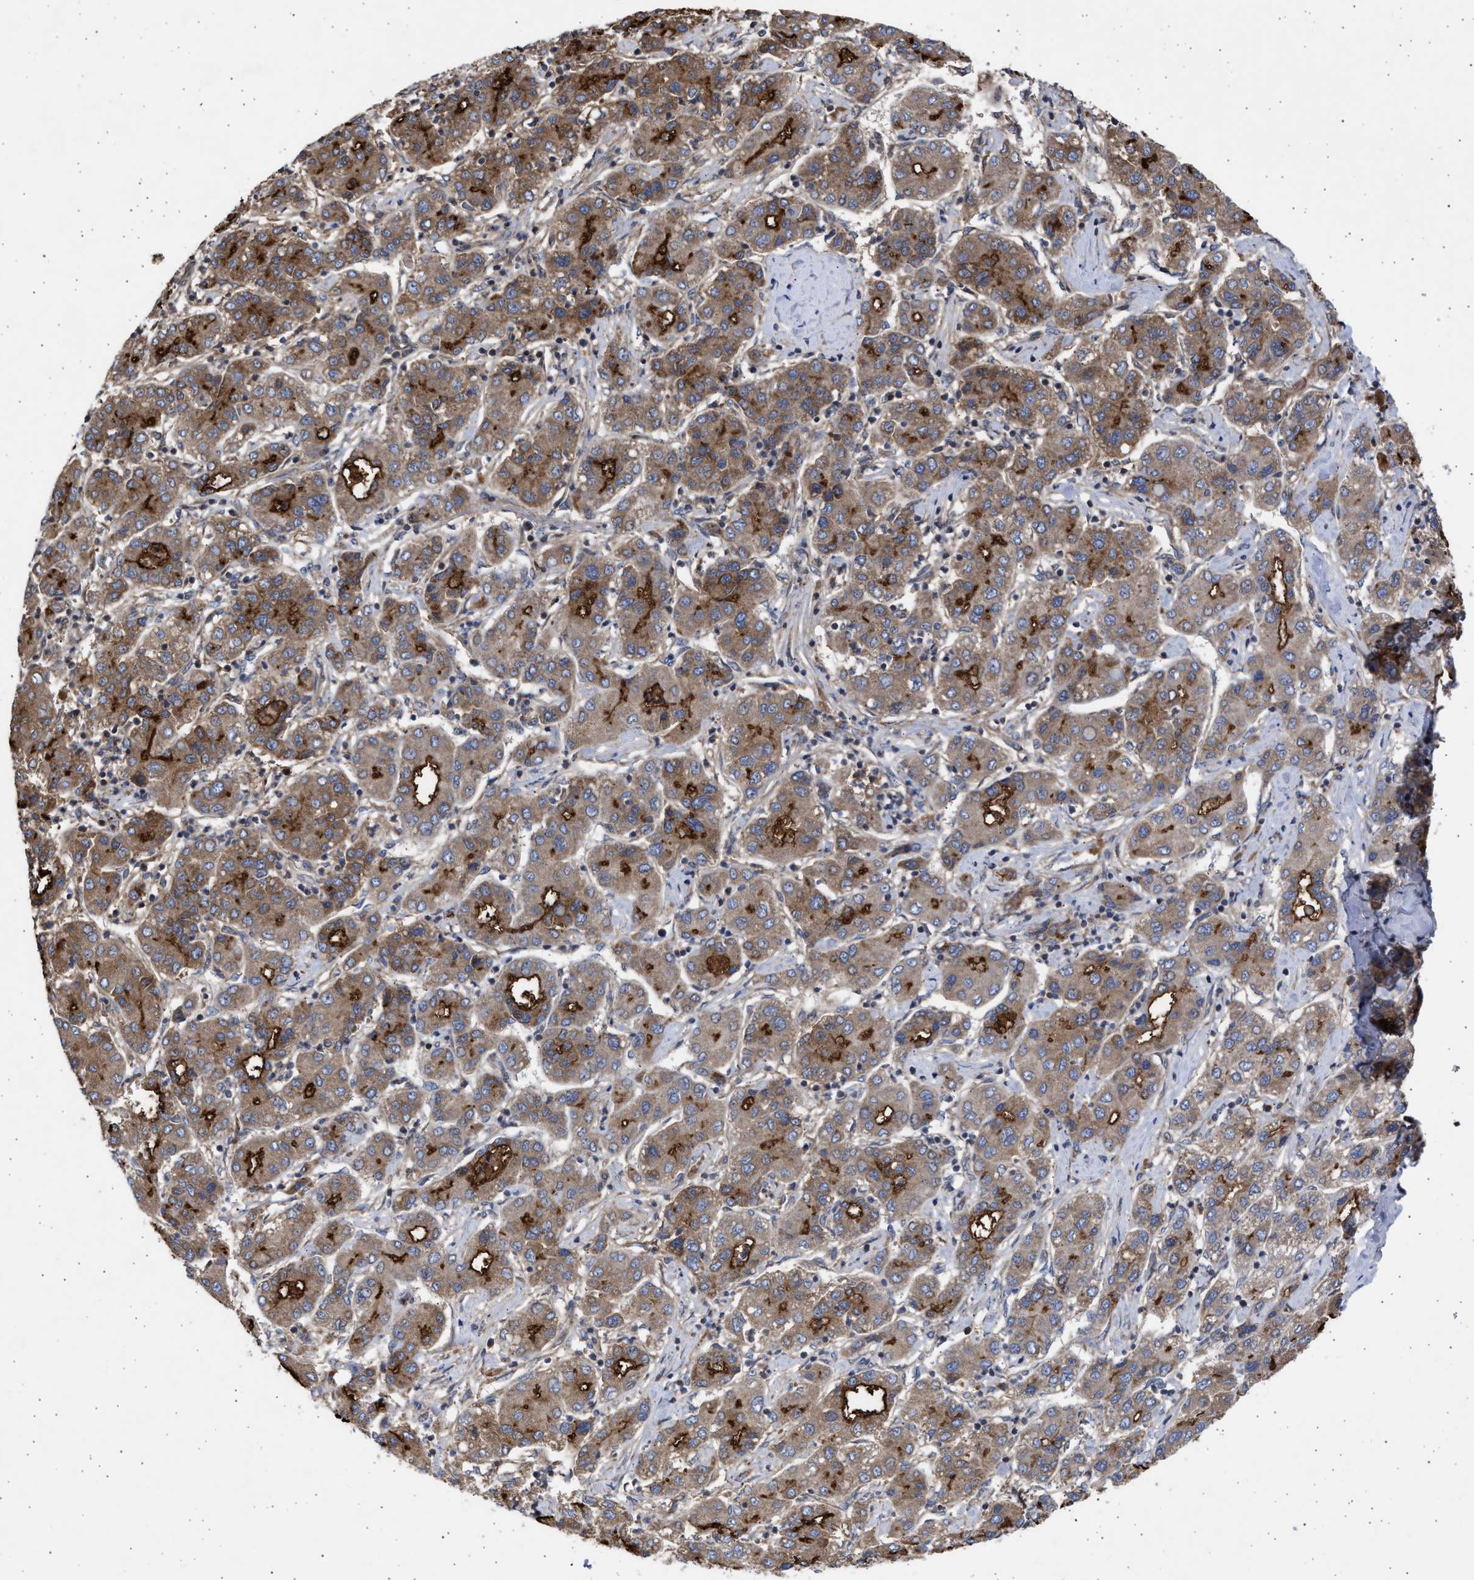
{"staining": {"intensity": "strong", "quantity": ">75%", "location": "cytoplasmic/membranous"}, "tissue": "liver cancer", "cell_type": "Tumor cells", "image_type": "cancer", "snomed": [{"axis": "morphology", "description": "Carcinoma, Hepatocellular, NOS"}, {"axis": "topography", "description": "Liver"}], "caption": "High-power microscopy captured an immunohistochemistry micrograph of liver cancer, revealing strong cytoplasmic/membranous staining in approximately >75% of tumor cells.", "gene": "TTC19", "patient": {"sex": "male", "age": 65}}